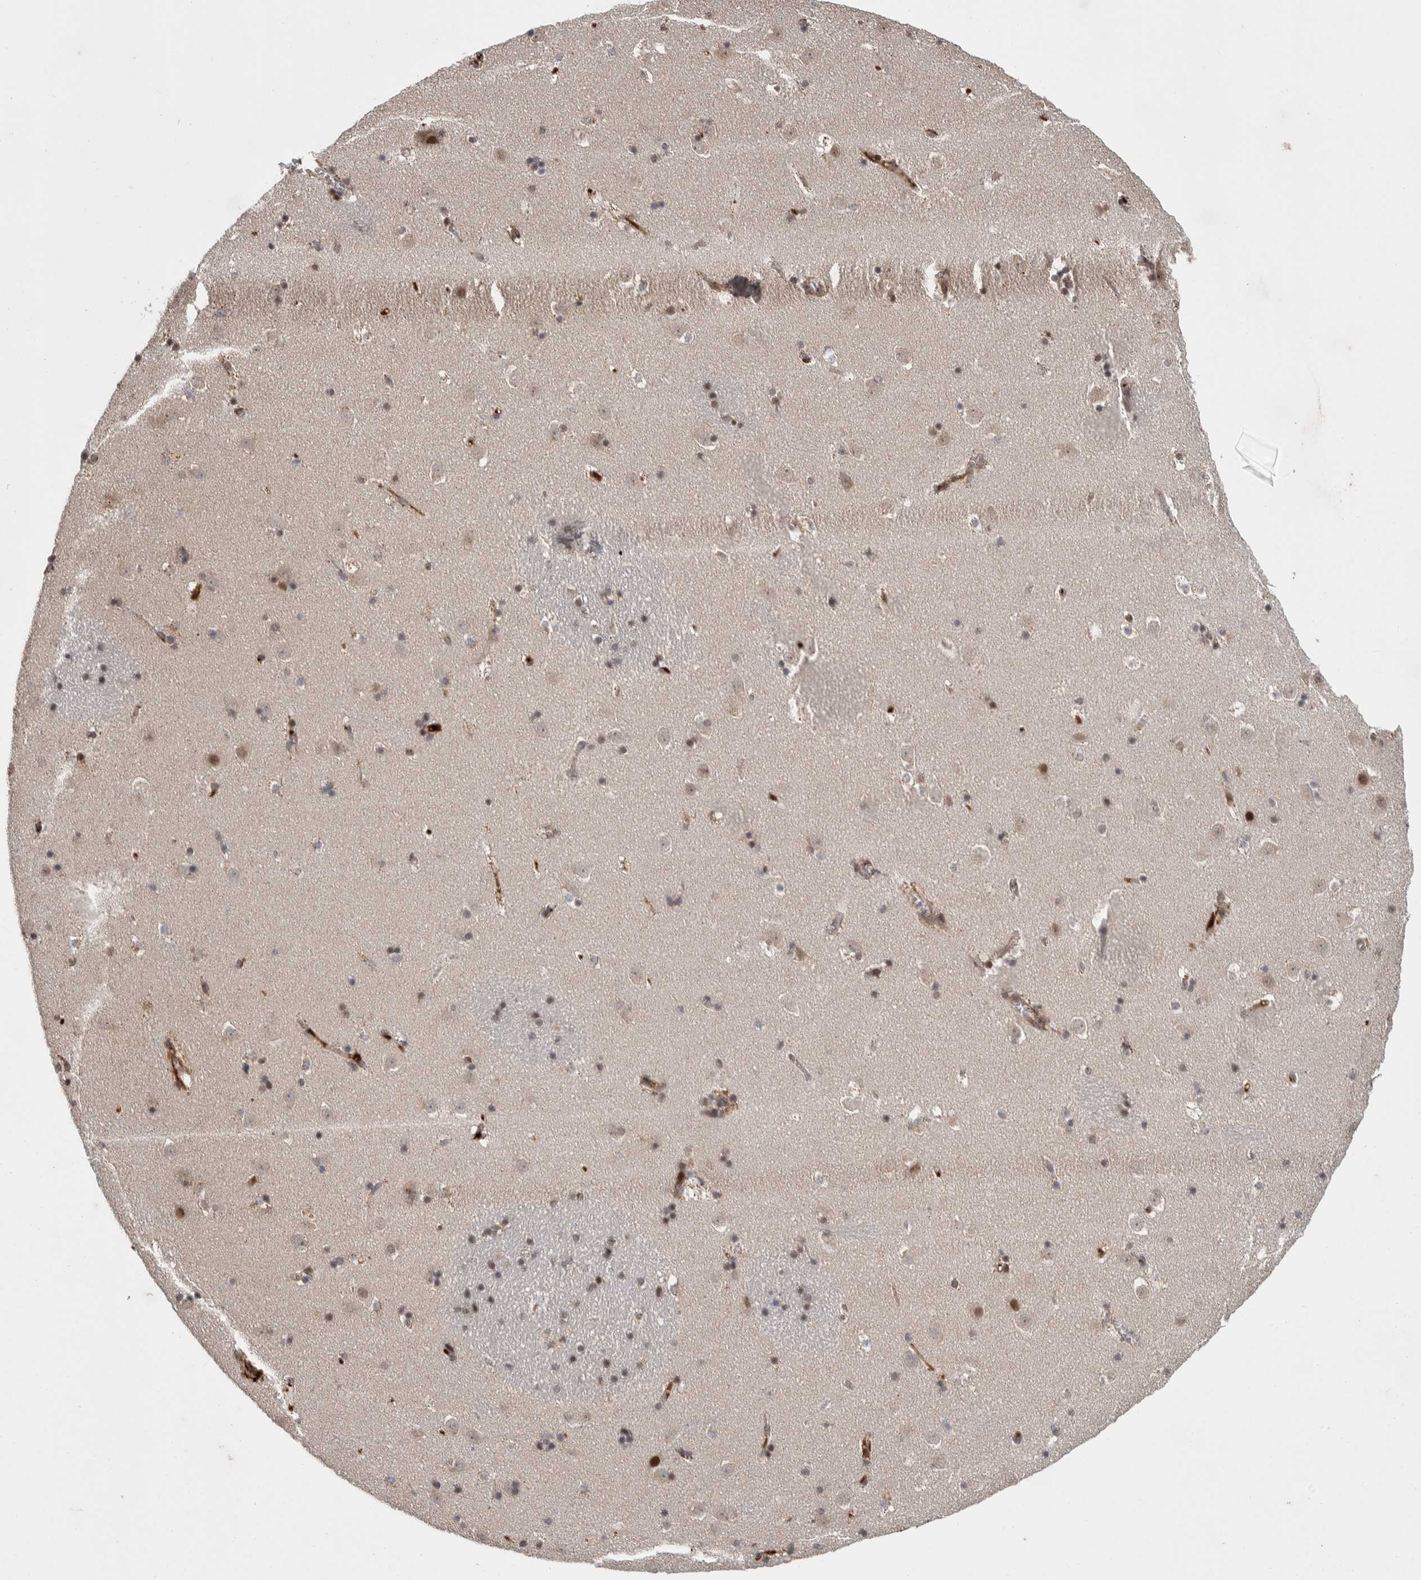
{"staining": {"intensity": "weak", "quantity": "<25%", "location": "nuclear"}, "tissue": "caudate", "cell_type": "Glial cells", "image_type": "normal", "snomed": [{"axis": "morphology", "description": "Normal tissue, NOS"}, {"axis": "topography", "description": "Lateral ventricle wall"}], "caption": "This is a histopathology image of IHC staining of unremarkable caudate, which shows no expression in glial cells. (DAB (3,3'-diaminobenzidine) IHC visualized using brightfield microscopy, high magnification).", "gene": "ZNF592", "patient": {"sex": "male", "age": 45}}